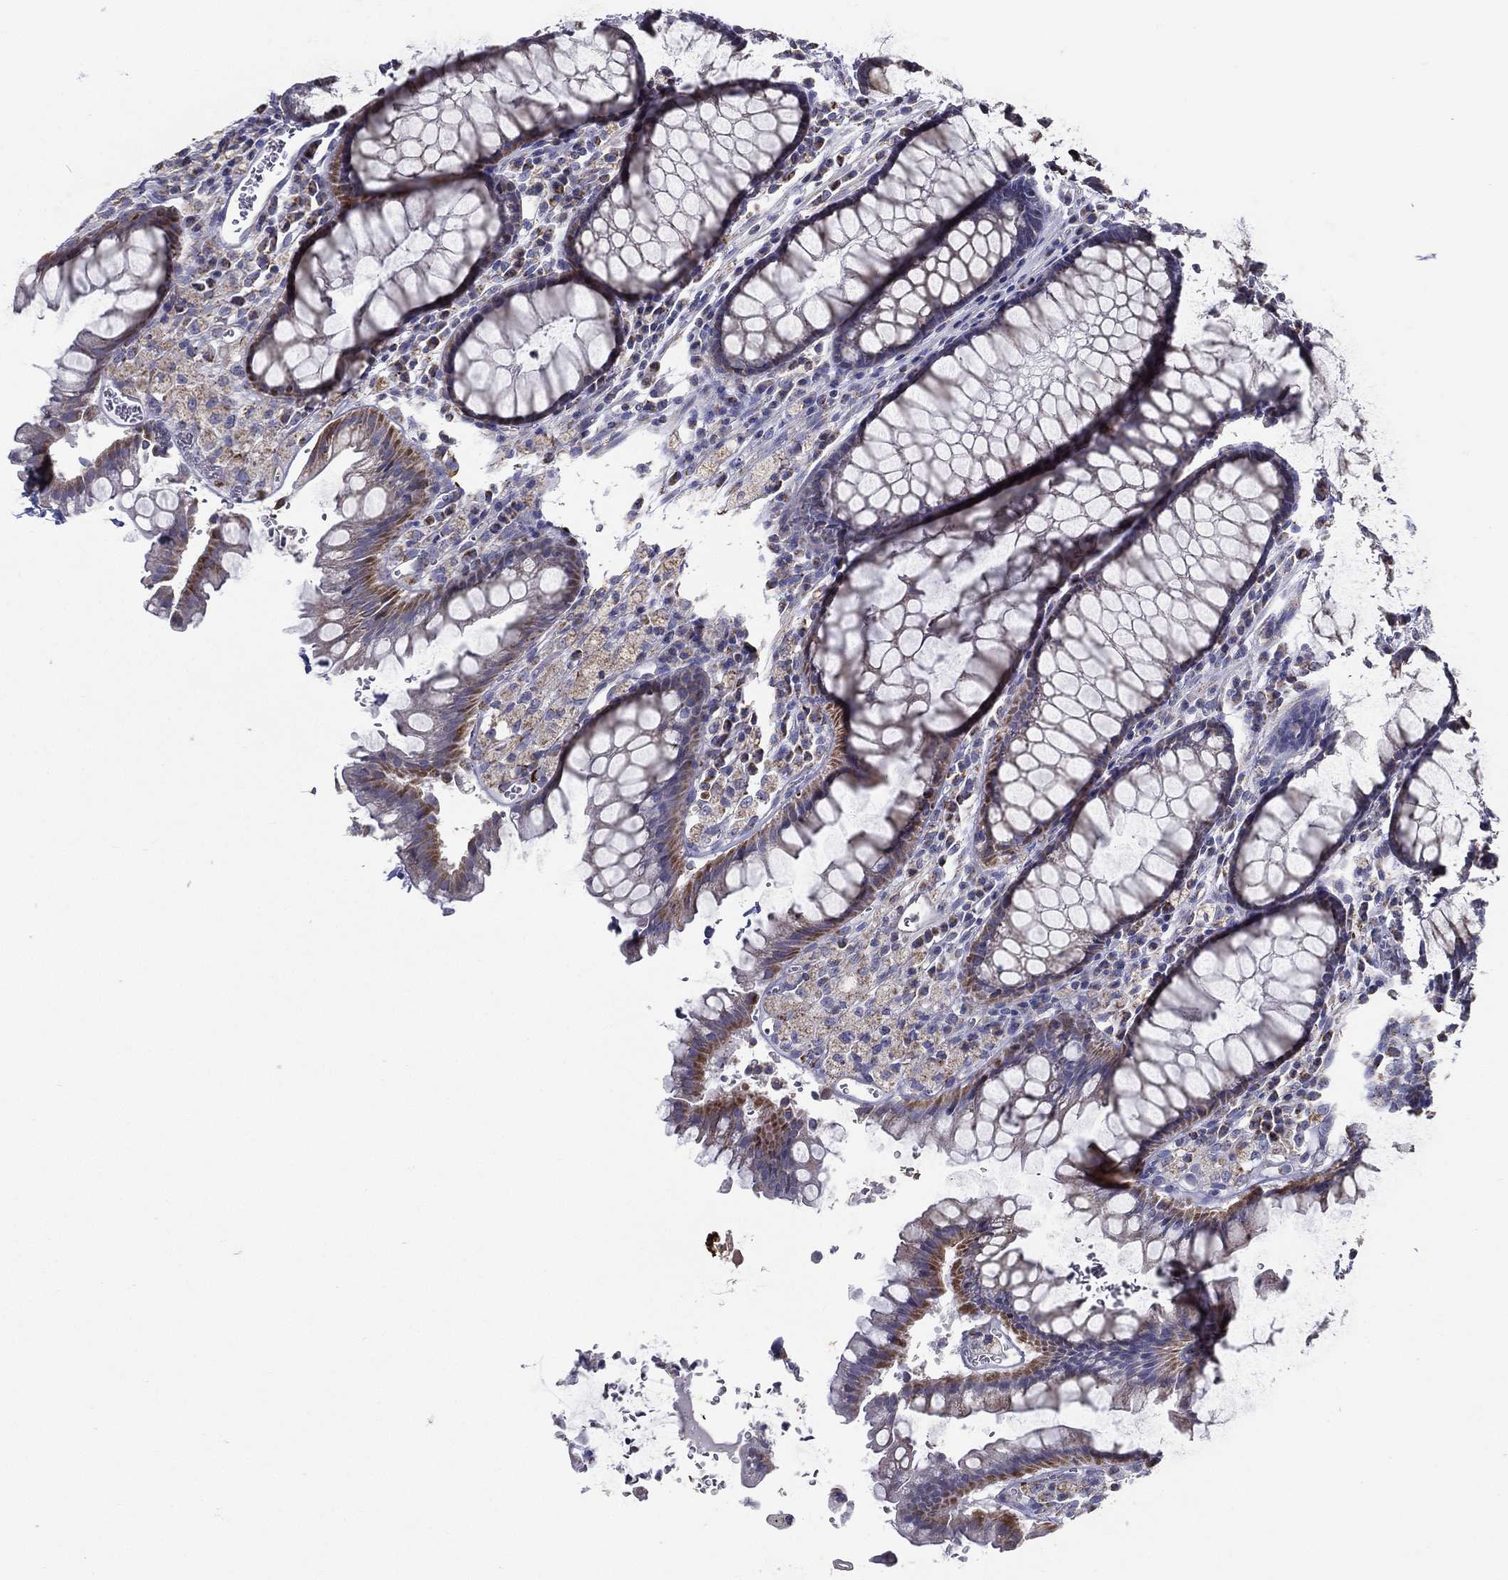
{"staining": {"intensity": "moderate", "quantity": "<25%", "location": "cytoplasmic/membranous"}, "tissue": "rectum", "cell_type": "Glandular cells", "image_type": "normal", "snomed": [{"axis": "morphology", "description": "Normal tissue, NOS"}, {"axis": "topography", "description": "Rectum"}], "caption": "An IHC histopathology image of benign tissue is shown. Protein staining in brown labels moderate cytoplasmic/membranous positivity in rectum within glandular cells.", "gene": "SFXN1", "patient": {"sex": "female", "age": 68}}